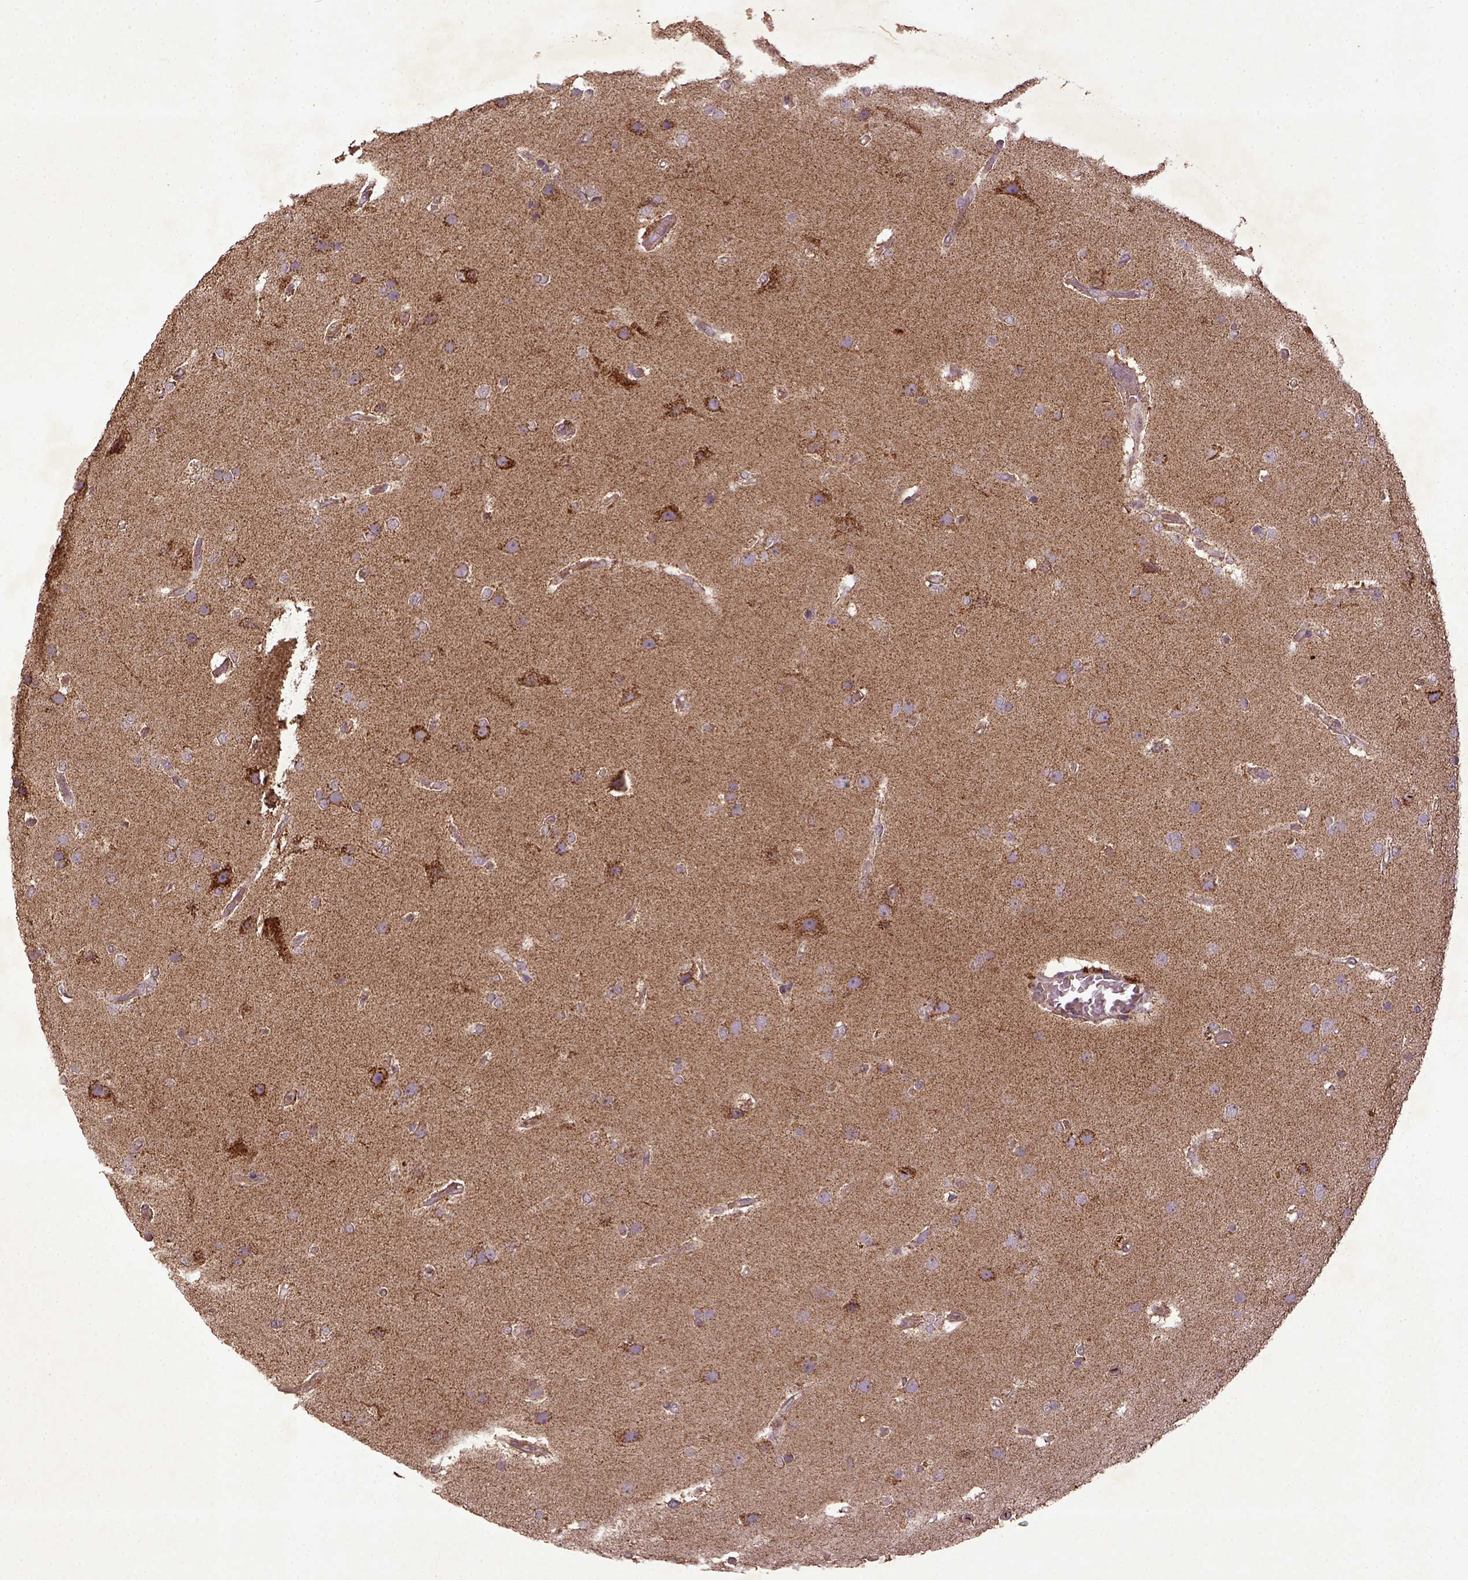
{"staining": {"intensity": "weak", "quantity": ">75%", "location": "cytoplasmic/membranous"}, "tissue": "glioma", "cell_type": "Tumor cells", "image_type": "cancer", "snomed": [{"axis": "morphology", "description": "Glioma, malignant, High grade"}, {"axis": "topography", "description": "Brain"}], "caption": "Glioma stained for a protein (brown) displays weak cytoplasmic/membranous positive staining in about >75% of tumor cells.", "gene": "MT-CO1", "patient": {"sex": "female", "age": 61}}